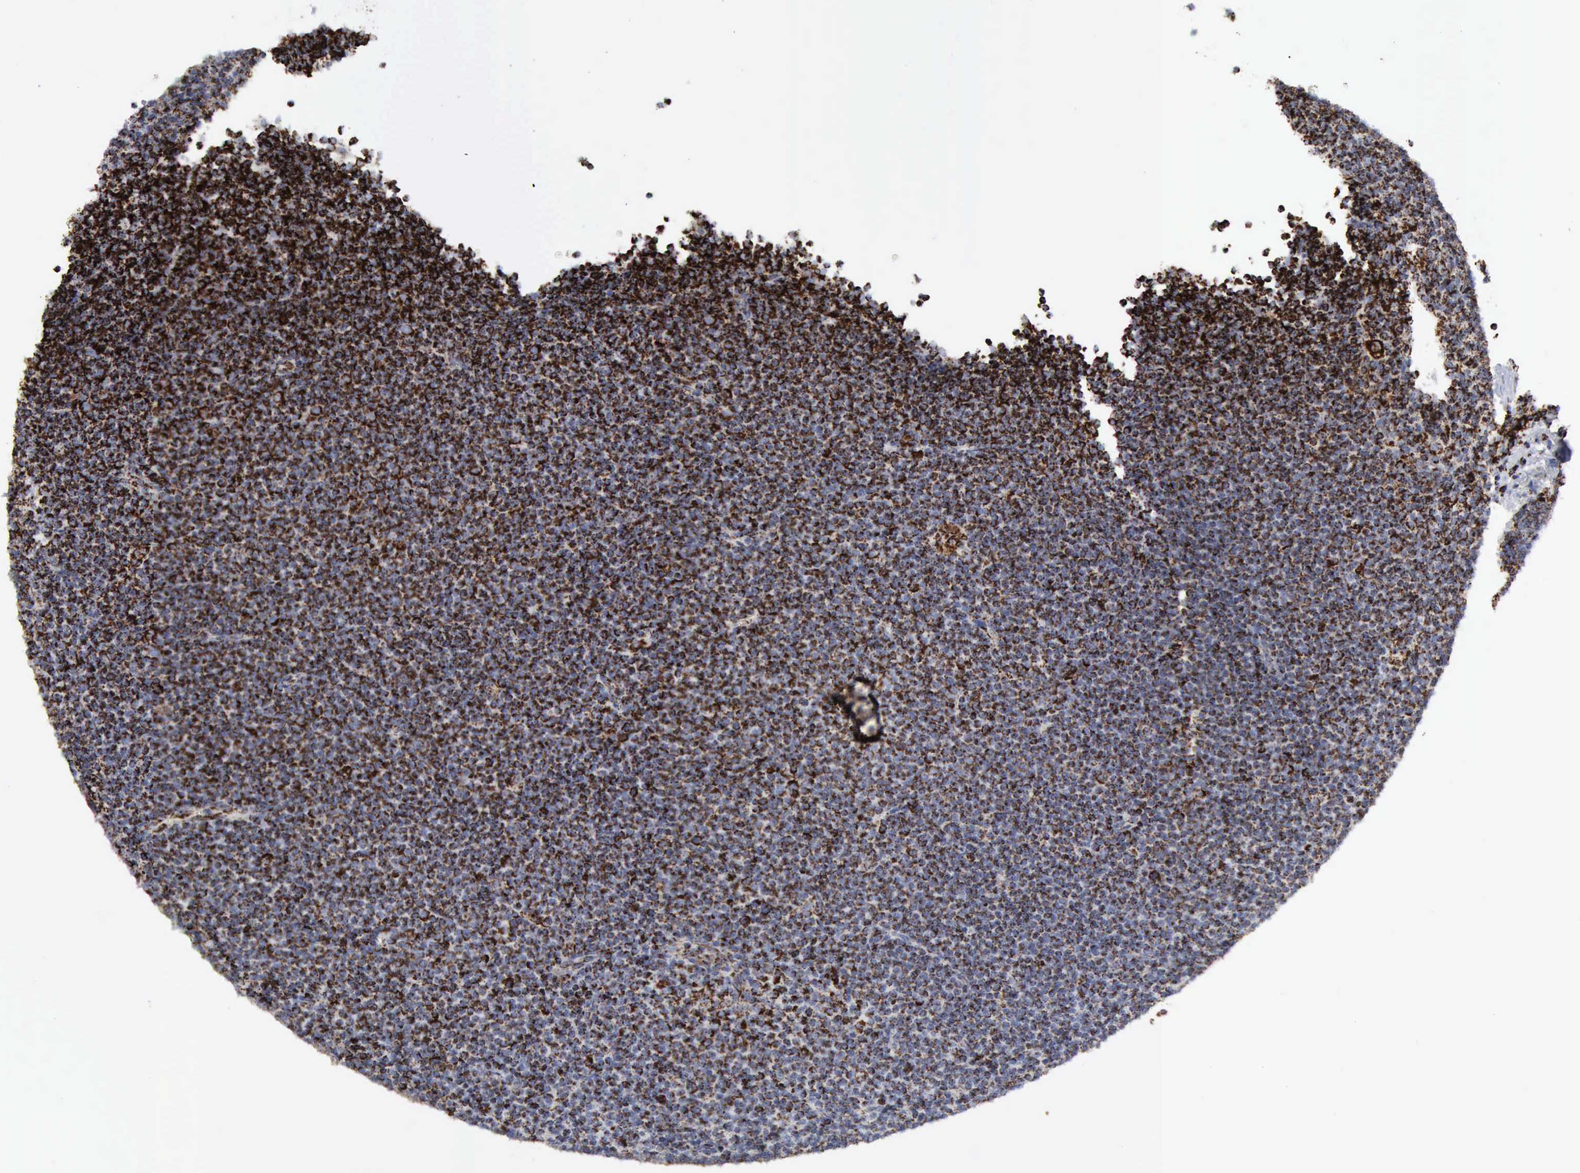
{"staining": {"intensity": "strong", "quantity": ">75%", "location": "cytoplasmic/membranous"}, "tissue": "lymphoma", "cell_type": "Tumor cells", "image_type": "cancer", "snomed": [{"axis": "morphology", "description": "Malignant lymphoma, non-Hodgkin's type, Low grade"}, {"axis": "topography", "description": "Lymph node"}], "caption": "Protein staining exhibits strong cytoplasmic/membranous staining in approximately >75% of tumor cells in low-grade malignant lymphoma, non-Hodgkin's type.", "gene": "ACO2", "patient": {"sex": "female", "age": 69}}